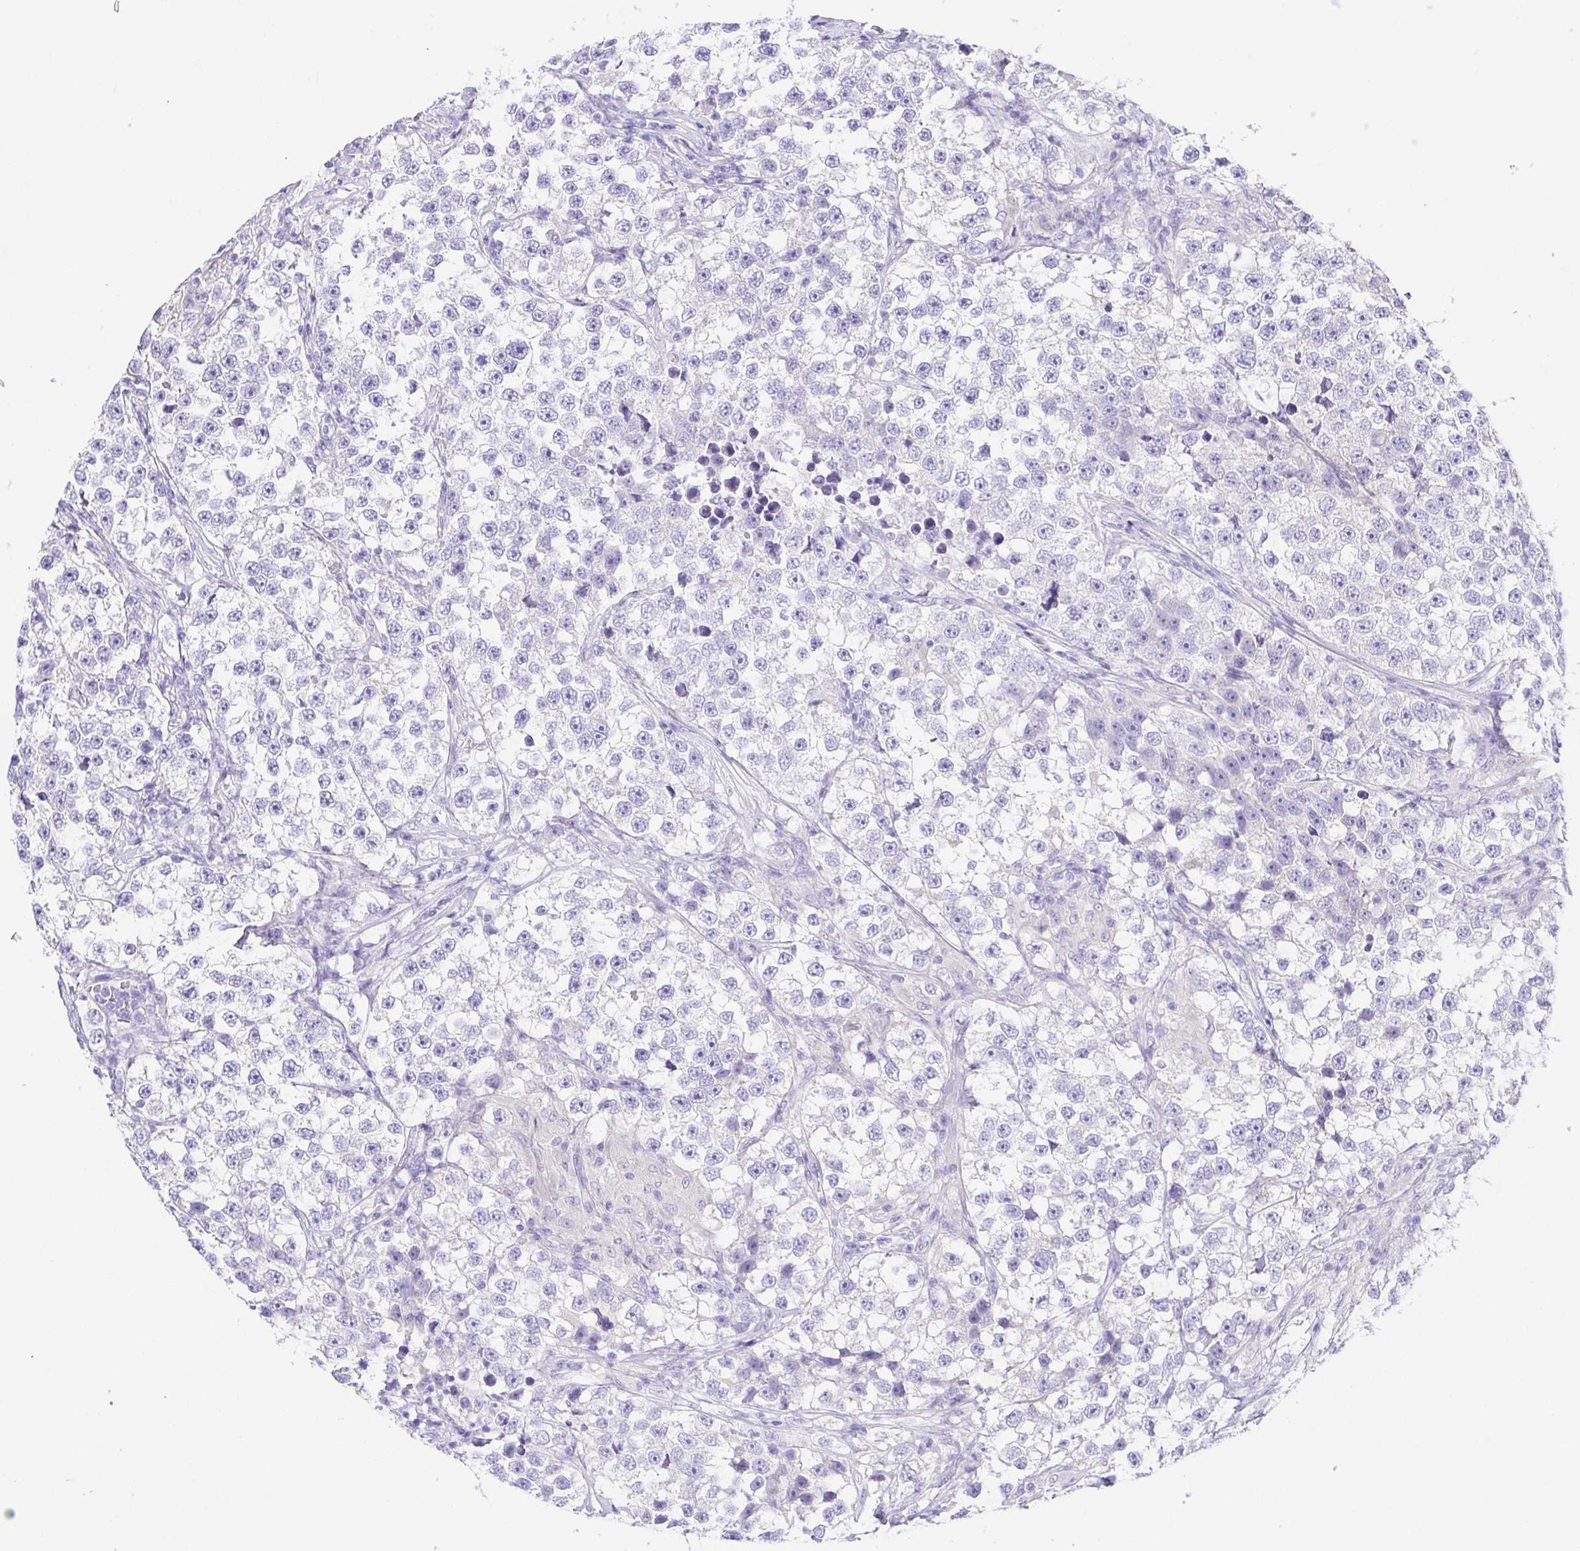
{"staining": {"intensity": "negative", "quantity": "none", "location": "none"}, "tissue": "testis cancer", "cell_type": "Tumor cells", "image_type": "cancer", "snomed": [{"axis": "morphology", "description": "Seminoma, NOS"}, {"axis": "topography", "description": "Testis"}], "caption": "This is an immunohistochemistry photomicrograph of human testis seminoma. There is no expression in tumor cells.", "gene": "KRTDAP", "patient": {"sex": "male", "age": 46}}